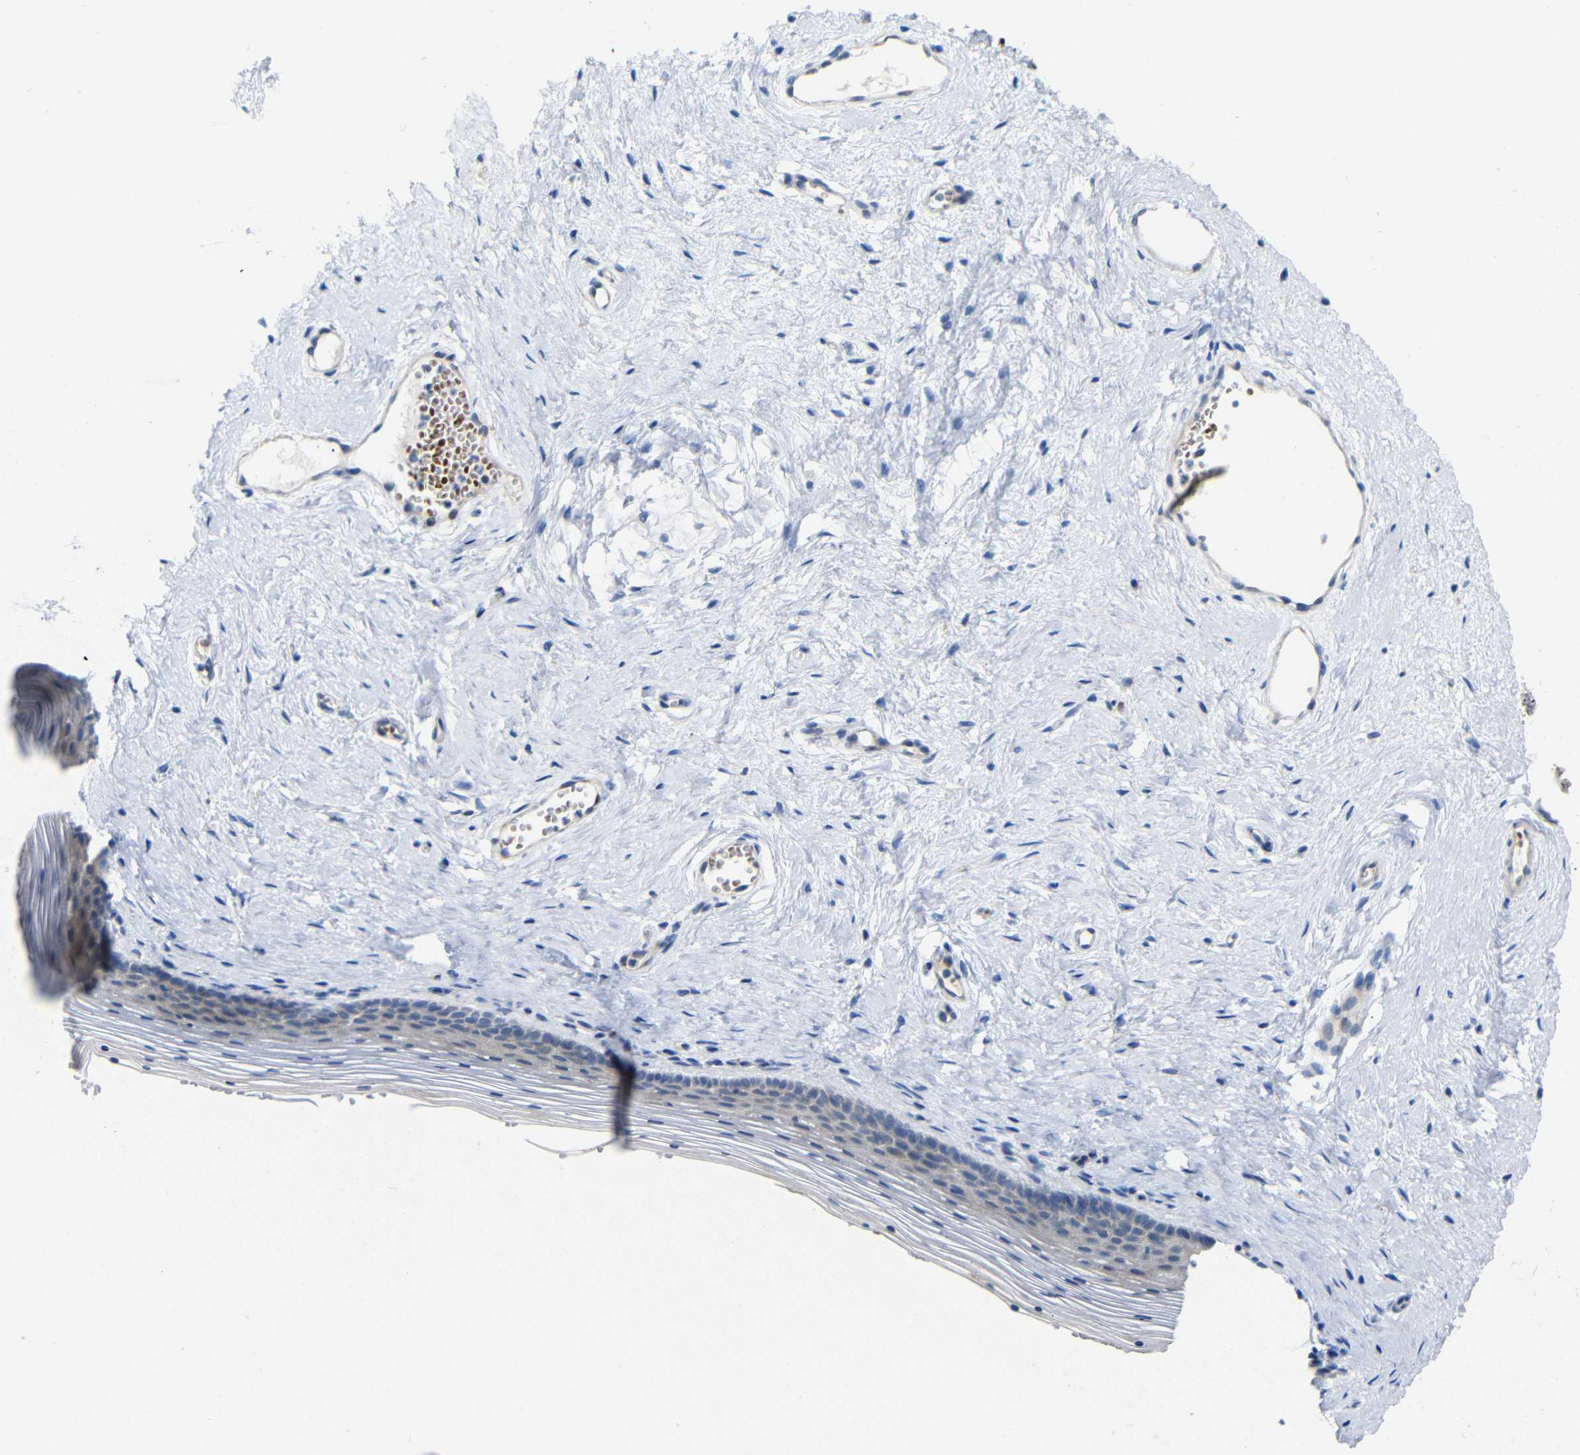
{"staining": {"intensity": "weak", "quantity": "<25%", "location": "cytoplasmic/membranous"}, "tissue": "vagina", "cell_type": "Squamous epithelial cells", "image_type": "normal", "snomed": [{"axis": "morphology", "description": "Normal tissue, NOS"}, {"axis": "topography", "description": "Vagina"}], "caption": "The immunohistochemistry histopathology image has no significant positivity in squamous epithelial cells of vagina. (Stains: DAB (3,3'-diaminobenzidine) IHC with hematoxylin counter stain, Microscopy: brightfield microscopy at high magnification).", "gene": "TBC1D32", "patient": {"sex": "female", "age": 32}}